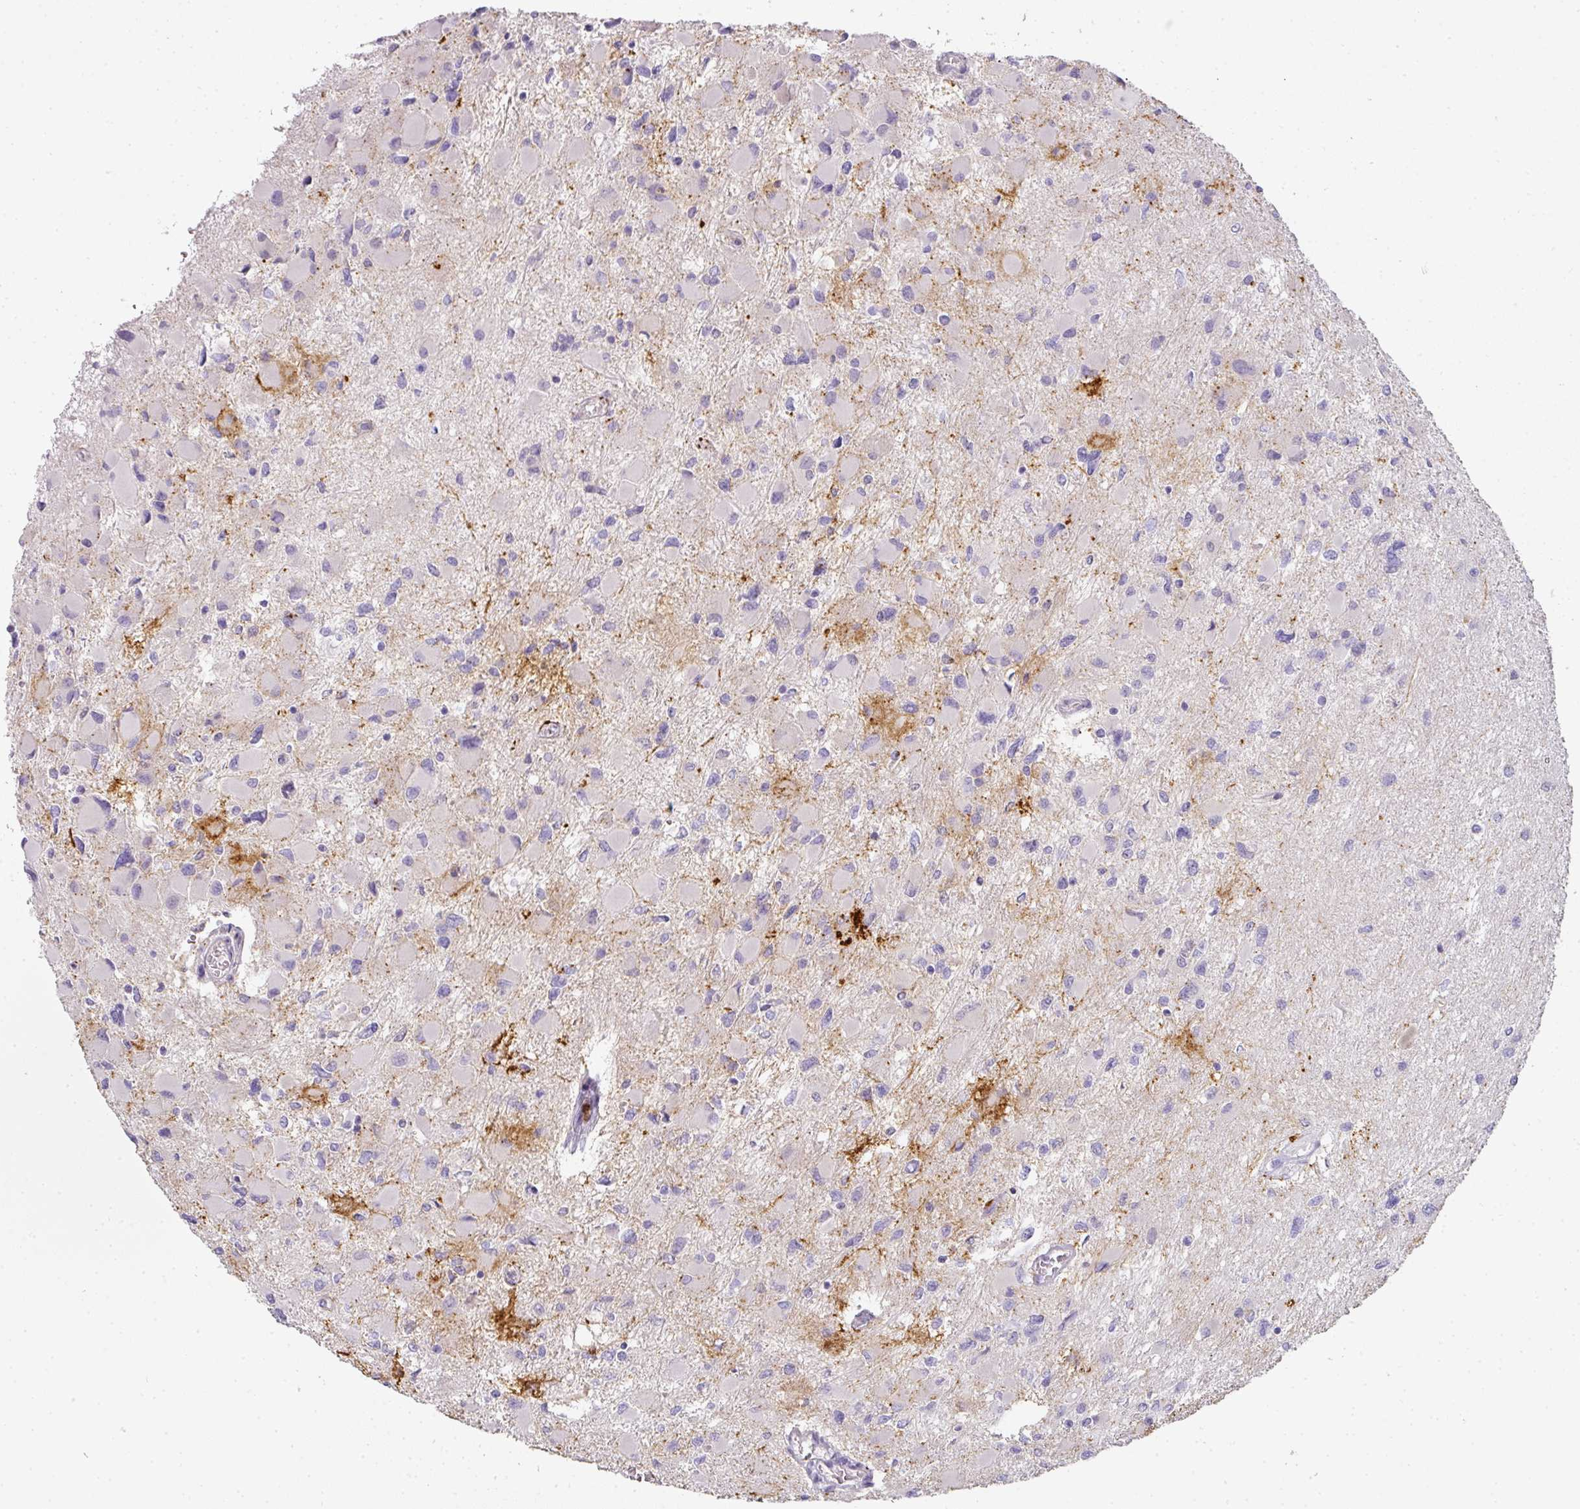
{"staining": {"intensity": "negative", "quantity": "none", "location": "none"}, "tissue": "glioma", "cell_type": "Tumor cells", "image_type": "cancer", "snomed": [{"axis": "morphology", "description": "Glioma, malignant, High grade"}, {"axis": "topography", "description": "Cerebral cortex"}], "caption": "A high-resolution image shows immunohistochemistry (IHC) staining of high-grade glioma (malignant), which reveals no significant staining in tumor cells.", "gene": "HHEX", "patient": {"sex": "female", "age": 36}}